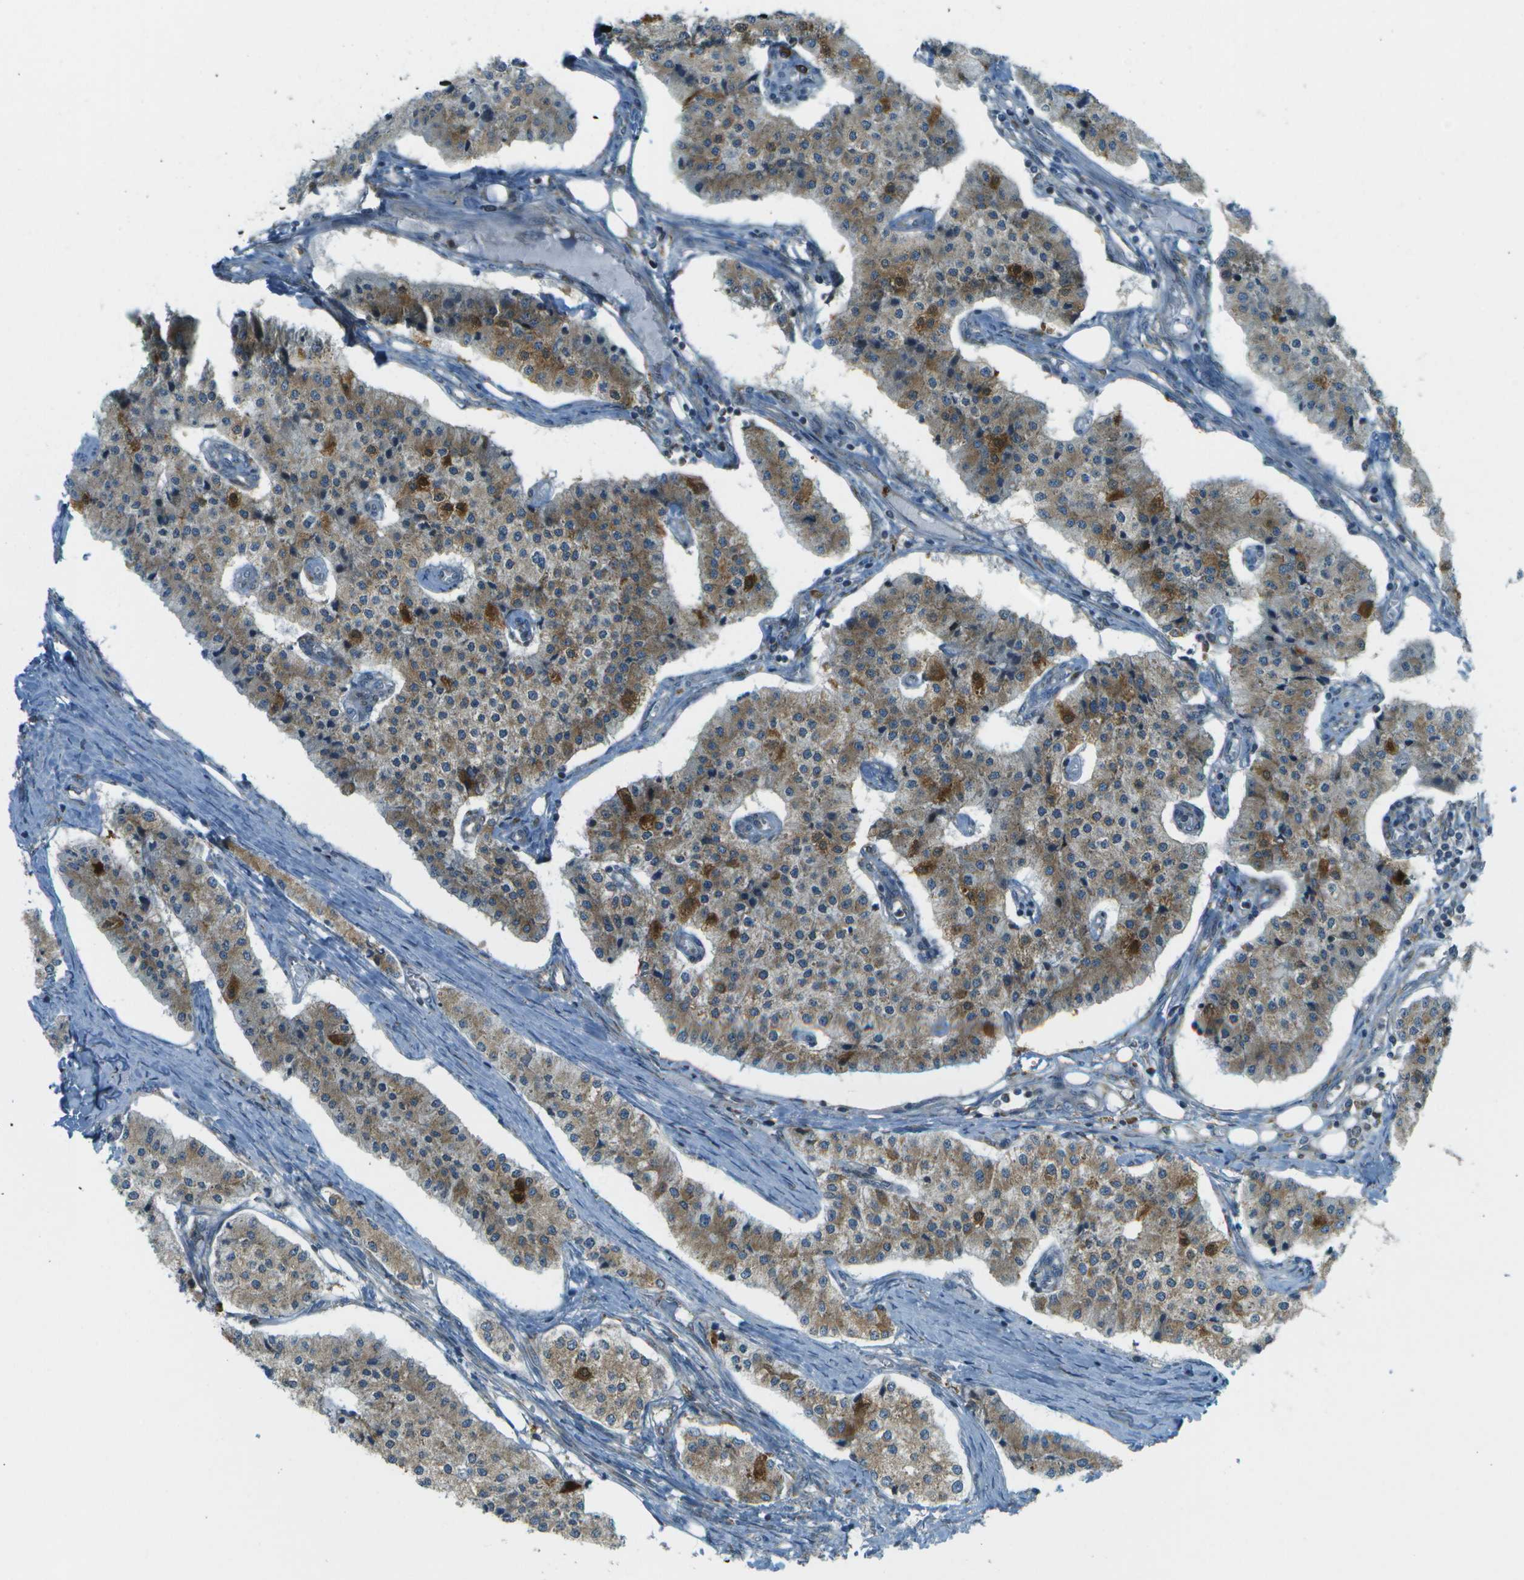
{"staining": {"intensity": "strong", "quantity": "<25%", "location": "cytoplasmic/membranous"}, "tissue": "carcinoid", "cell_type": "Tumor cells", "image_type": "cancer", "snomed": [{"axis": "morphology", "description": "Carcinoid, malignant, NOS"}, {"axis": "topography", "description": "Colon"}], "caption": "Malignant carcinoid stained with immunohistochemistry (IHC) displays strong cytoplasmic/membranous expression in approximately <25% of tumor cells.", "gene": "USP30", "patient": {"sex": "female", "age": 52}}